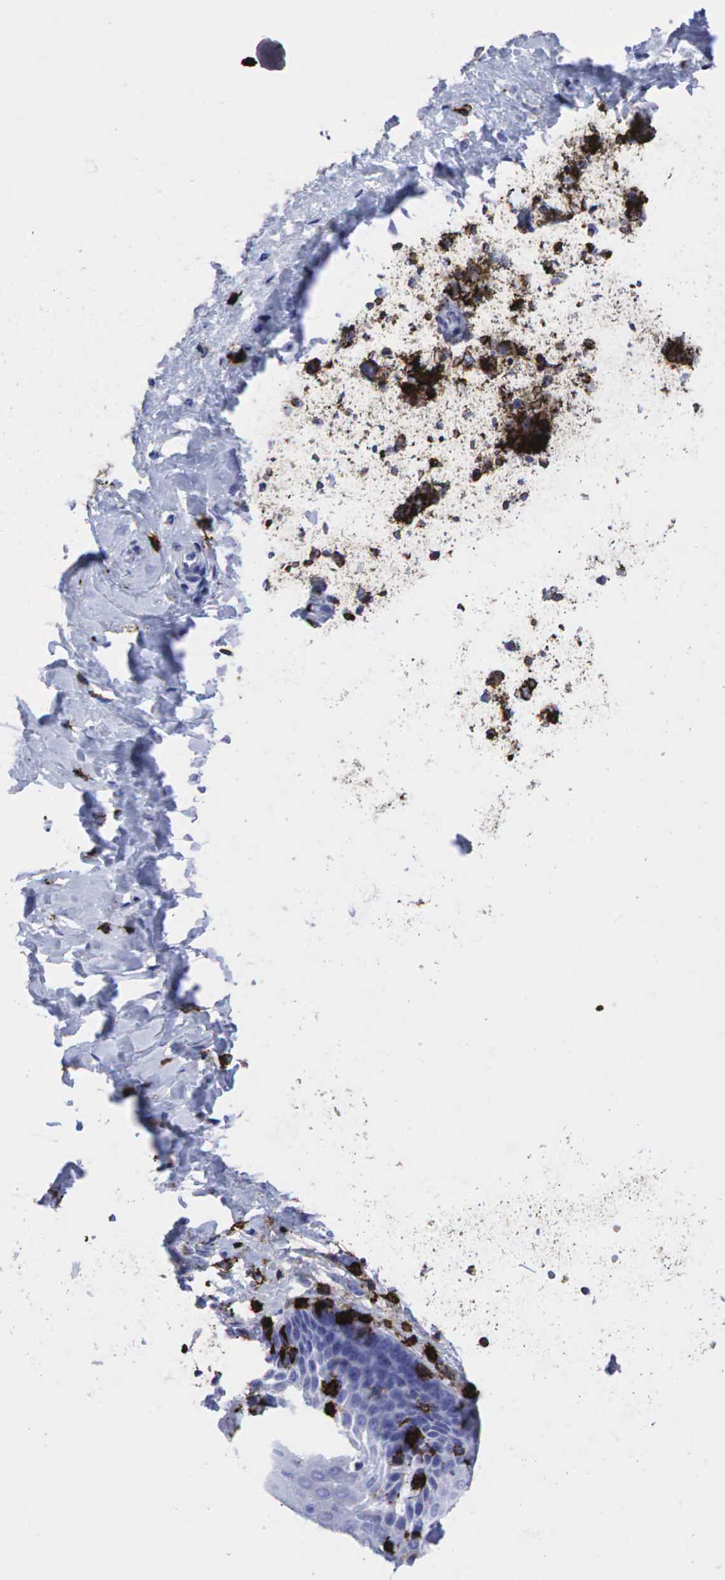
{"staining": {"intensity": "negative", "quantity": "none", "location": "none"}, "tissue": "cervix", "cell_type": "Glandular cells", "image_type": "normal", "snomed": [{"axis": "morphology", "description": "Normal tissue, NOS"}, {"axis": "topography", "description": "Cervix"}], "caption": "DAB immunohistochemical staining of normal human cervix shows no significant expression in glandular cells.", "gene": "PTPRC", "patient": {"sex": "female", "age": 53}}